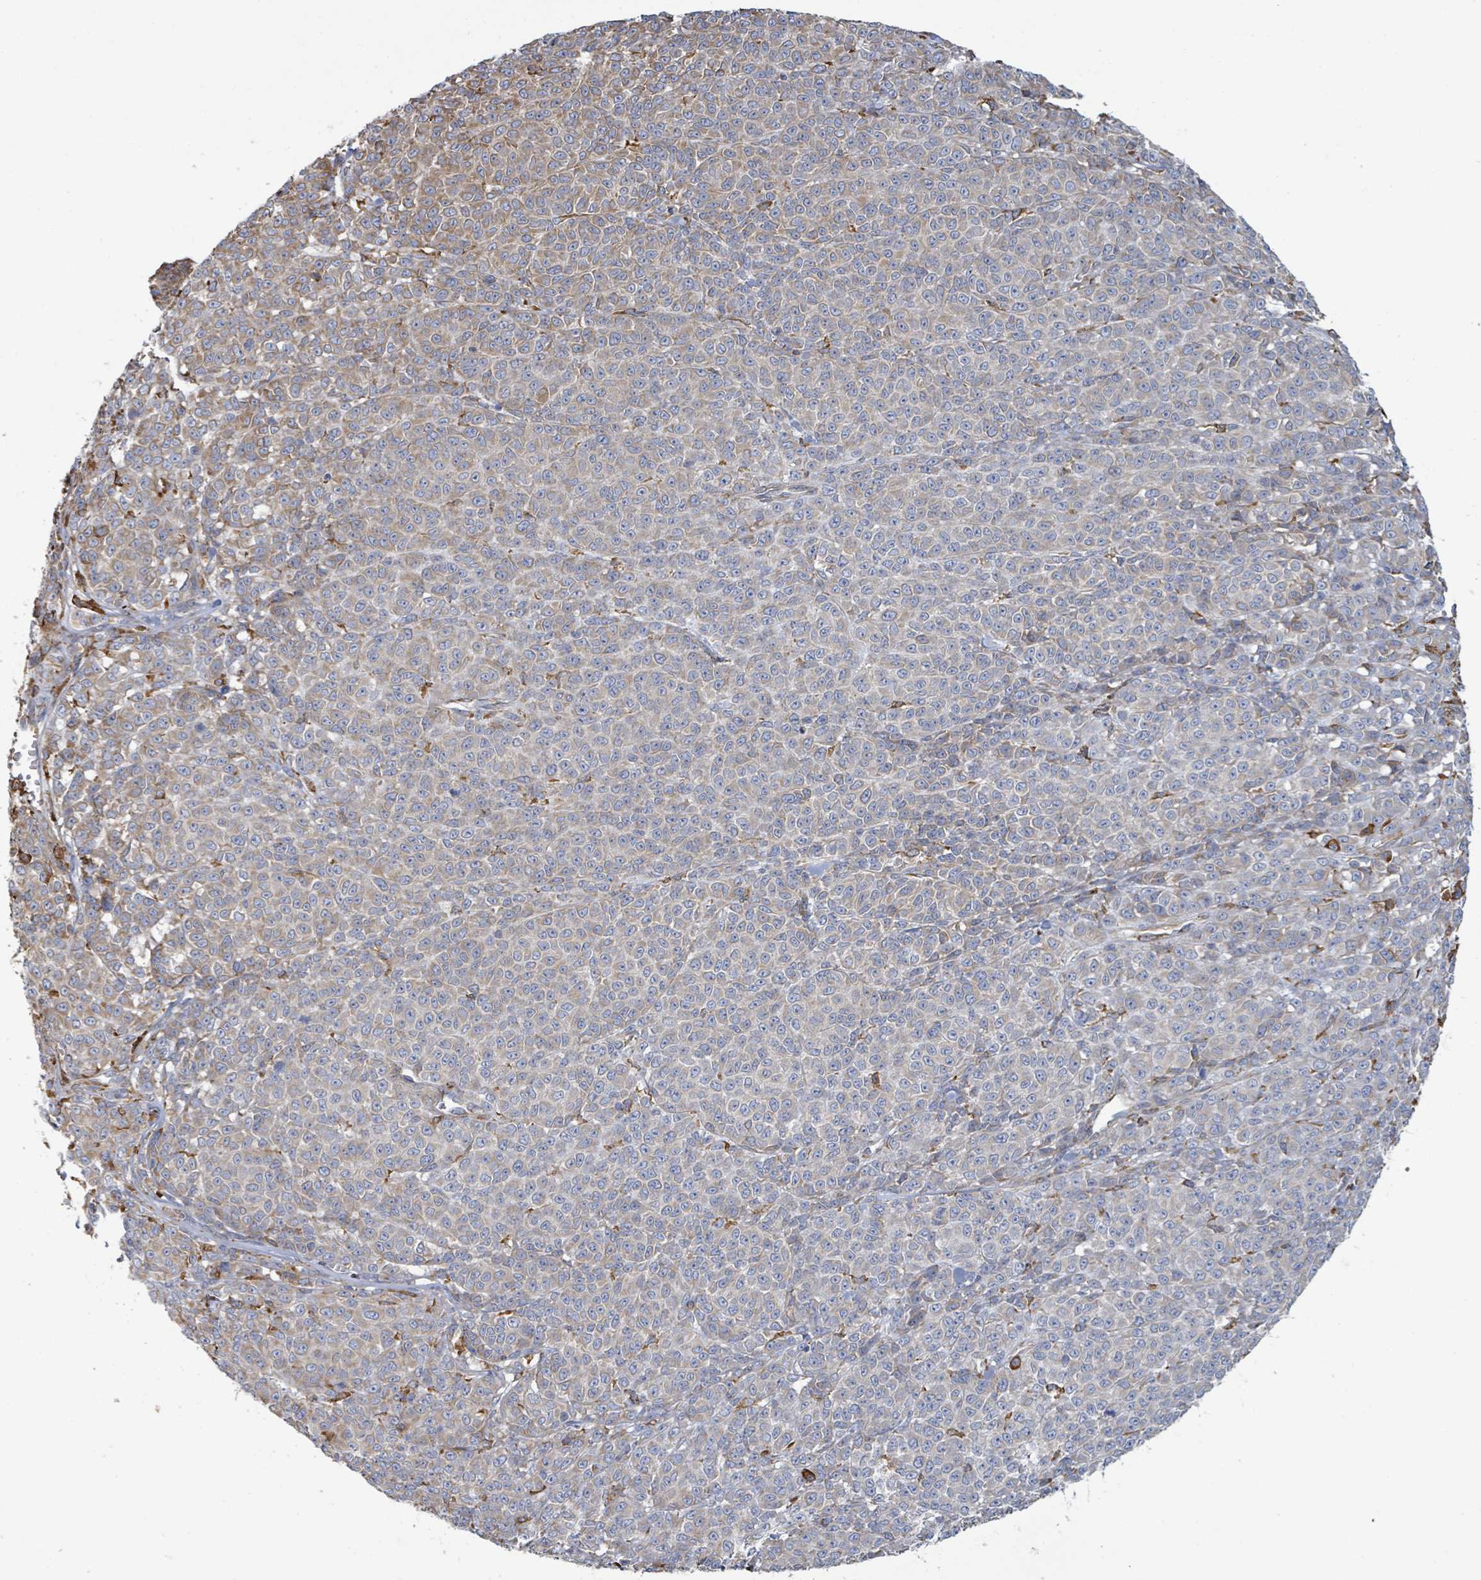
{"staining": {"intensity": "weak", "quantity": "<25%", "location": "cytoplasmic/membranous"}, "tissue": "melanoma", "cell_type": "Tumor cells", "image_type": "cancer", "snomed": [{"axis": "morphology", "description": "Normal tissue, NOS"}, {"axis": "morphology", "description": "Malignant melanoma, NOS"}, {"axis": "topography", "description": "Skin"}], "caption": "Immunohistochemical staining of malignant melanoma shows no significant staining in tumor cells.", "gene": "RFPL4A", "patient": {"sex": "female", "age": 34}}